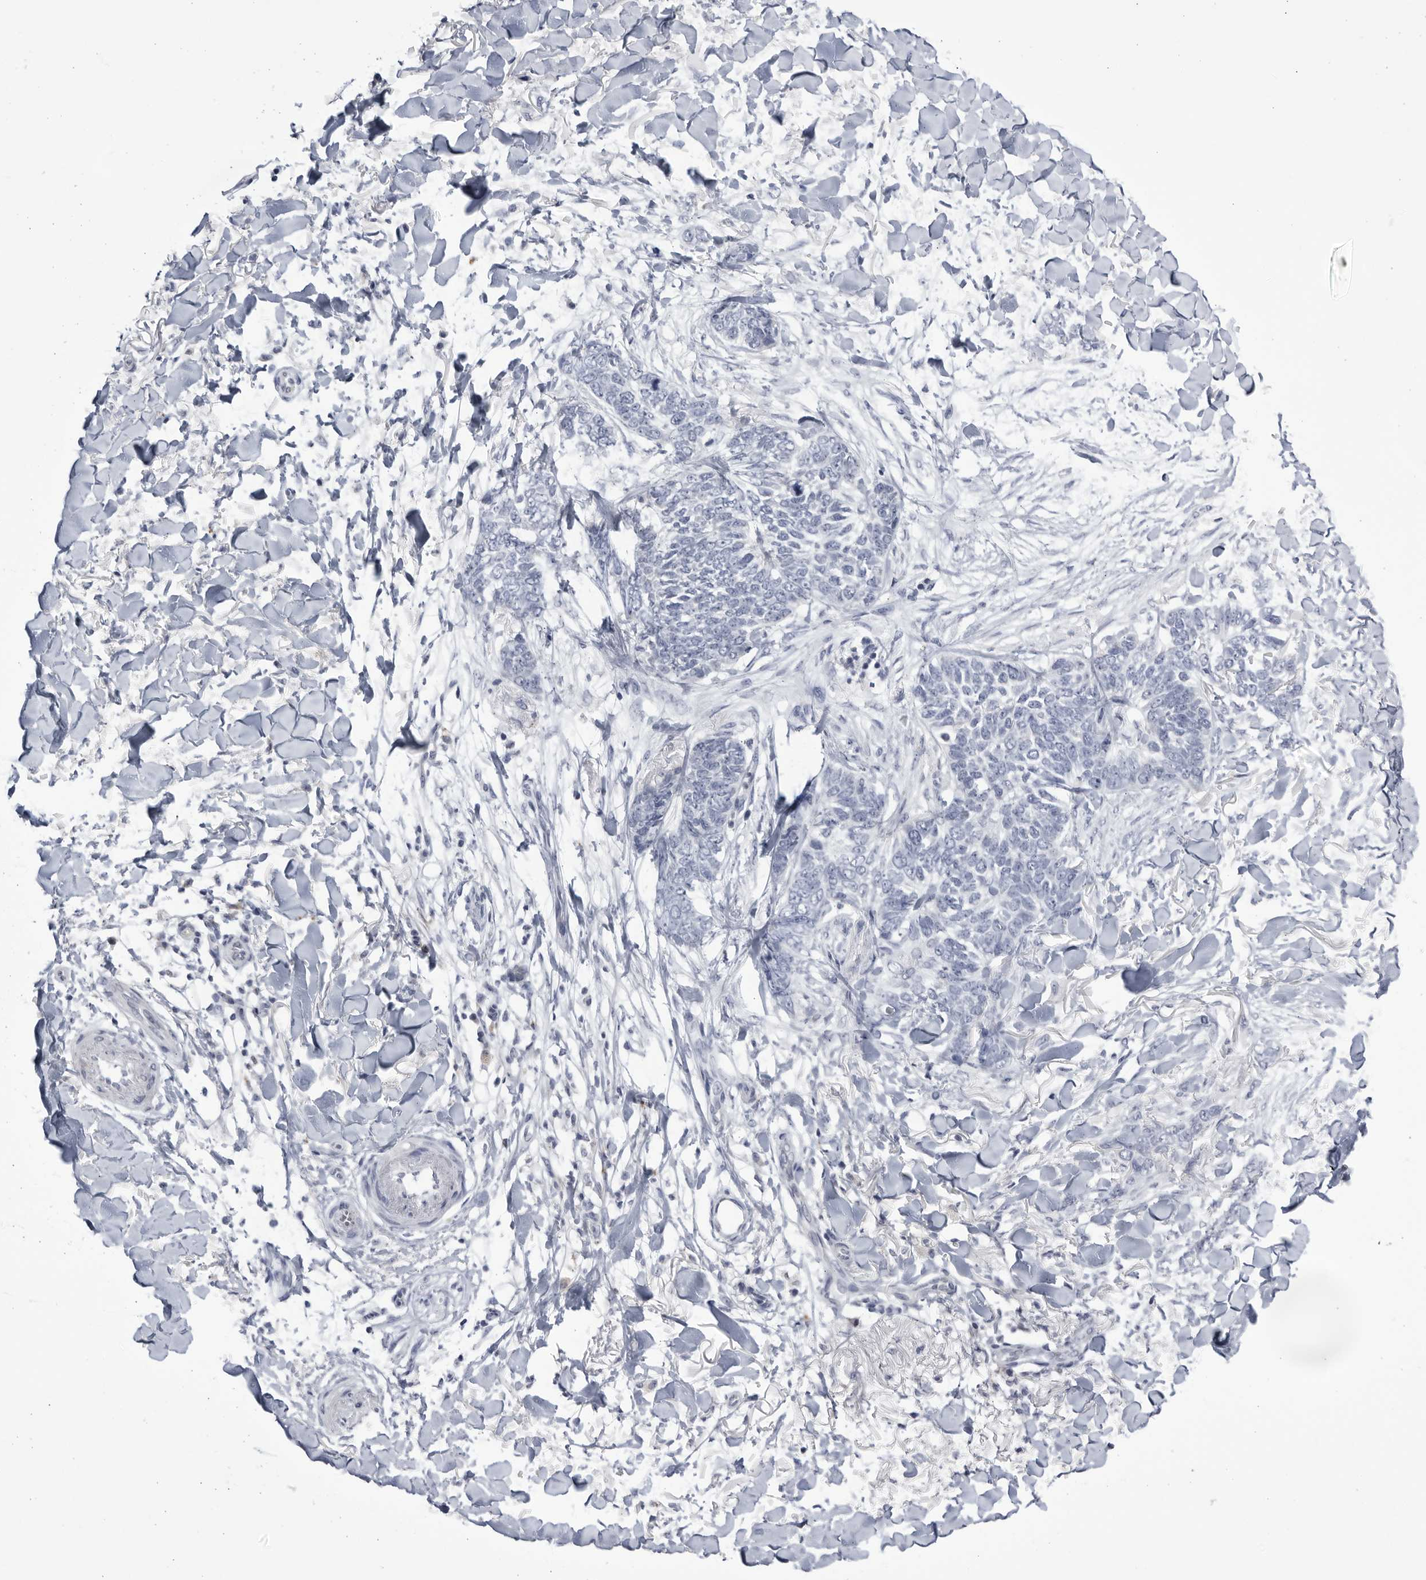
{"staining": {"intensity": "negative", "quantity": "none", "location": "none"}, "tissue": "skin cancer", "cell_type": "Tumor cells", "image_type": "cancer", "snomed": [{"axis": "morphology", "description": "Normal tissue, NOS"}, {"axis": "morphology", "description": "Basal cell carcinoma"}, {"axis": "topography", "description": "Skin"}], "caption": "Human skin cancer (basal cell carcinoma) stained for a protein using immunohistochemistry displays no staining in tumor cells.", "gene": "CCDC181", "patient": {"sex": "male", "age": 77}}